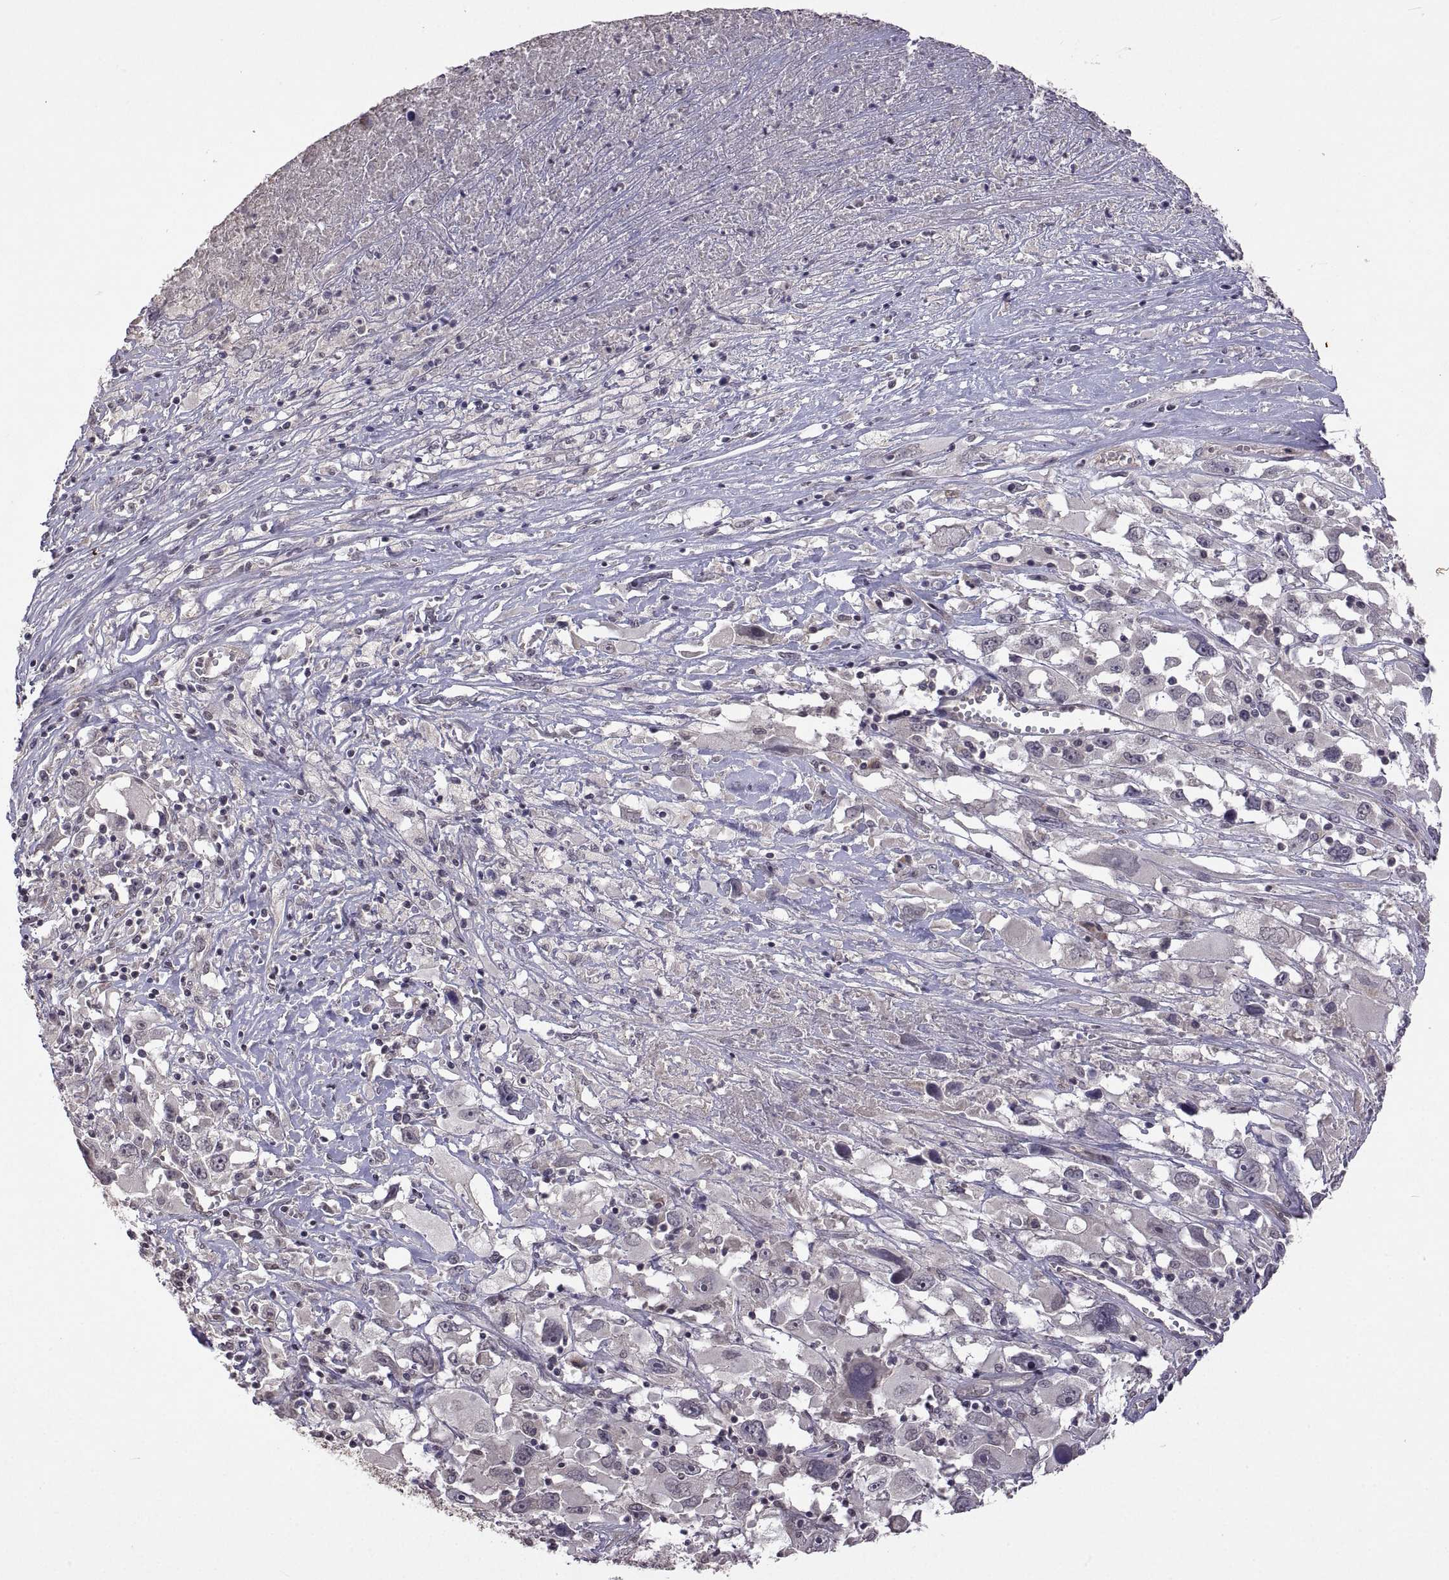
{"staining": {"intensity": "negative", "quantity": "none", "location": "none"}, "tissue": "melanoma", "cell_type": "Tumor cells", "image_type": "cancer", "snomed": [{"axis": "morphology", "description": "Malignant melanoma, Metastatic site"}, {"axis": "topography", "description": "Soft tissue"}], "caption": "An IHC micrograph of melanoma is shown. There is no staining in tumor cells of melanoma.", "gene": "LAMA1", "patient": {"sex": "male", "age": 50}}